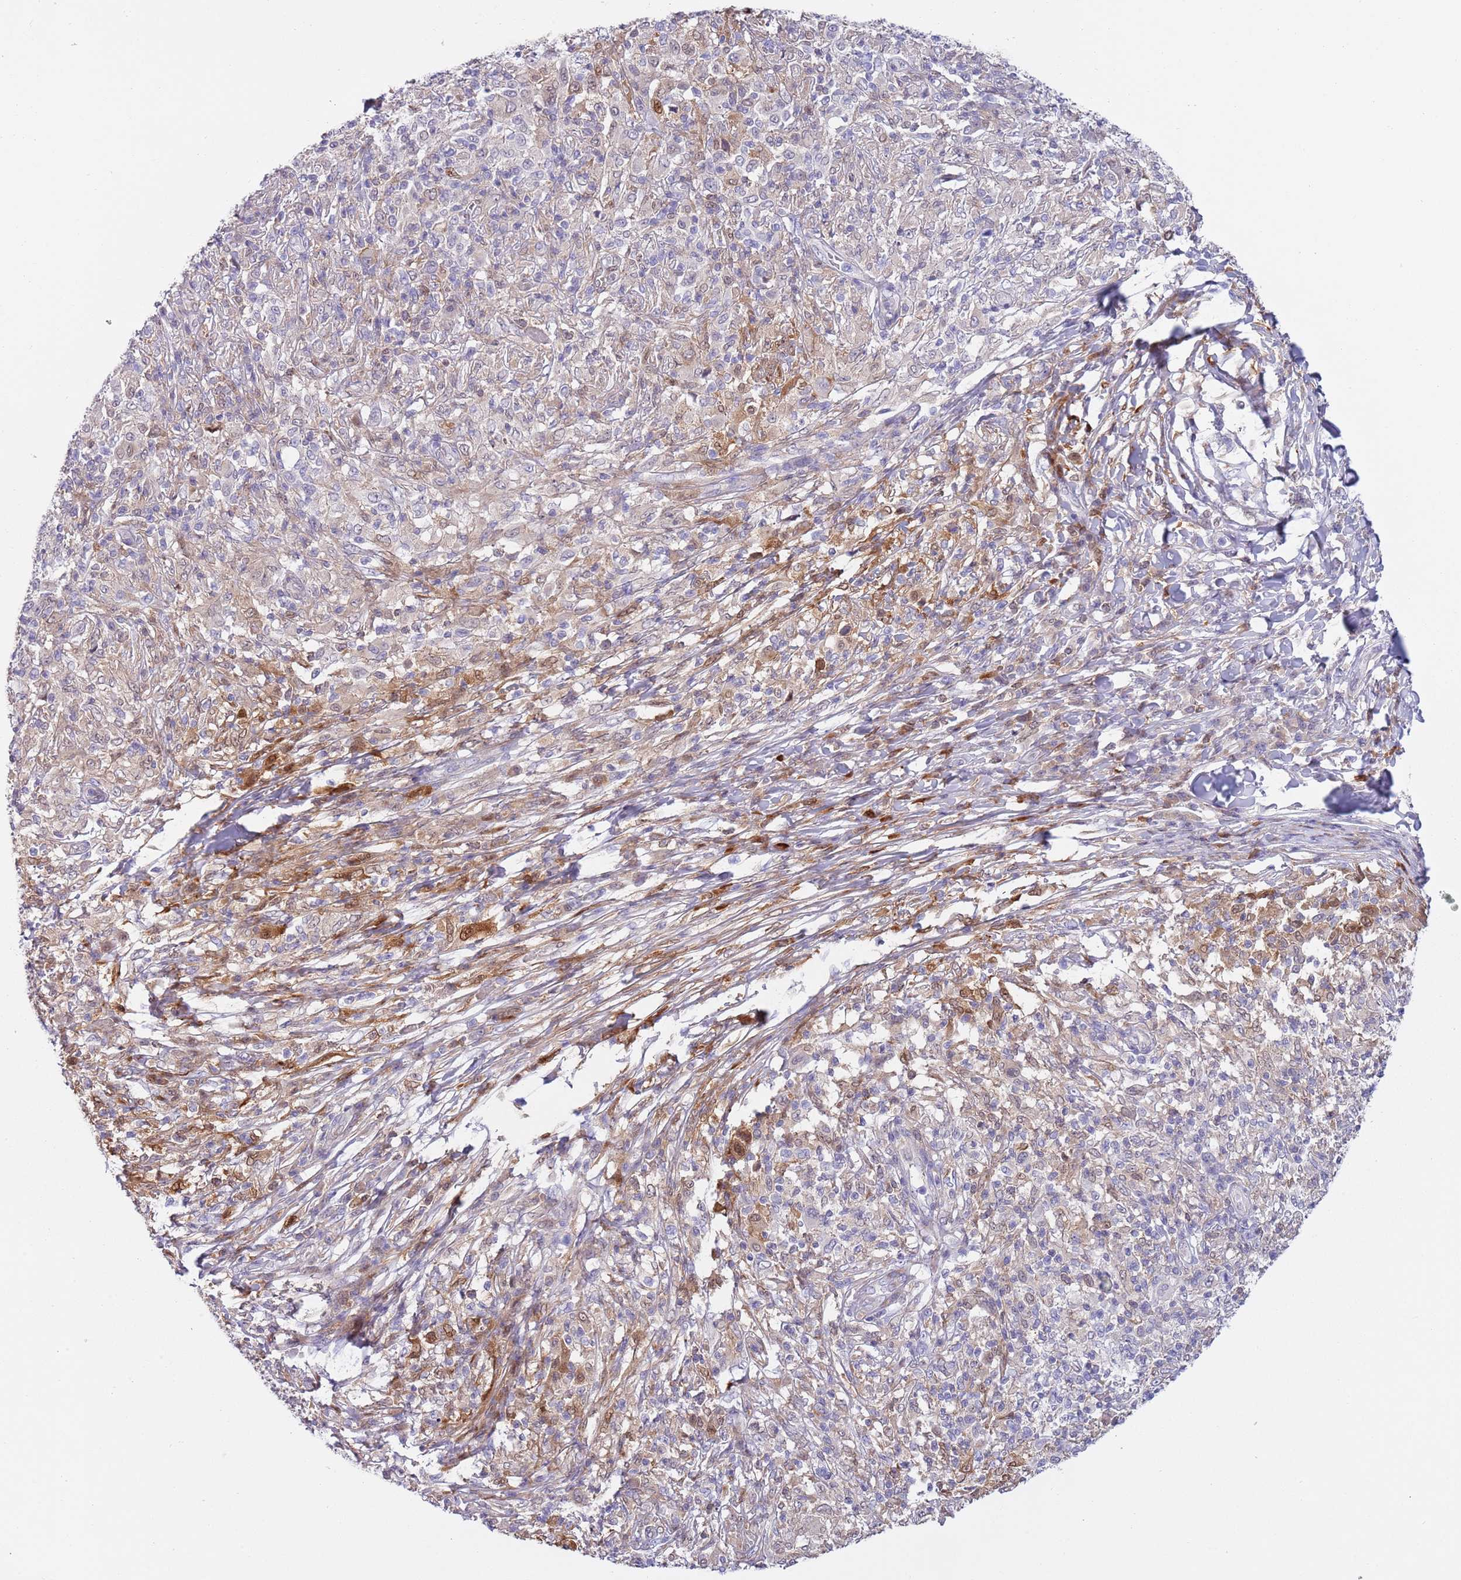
{"staining": {"intensity": "moderate", "quantity": "<25%", "location": "cytoplasmic/membranous,nuclear"}, "tissue": "melanoma", "cell_type": "Tumor cells", "image_type": "cancer", "snomed": [{"axis": "morphology", "description": "Malignant melanoma, NOS"}, {"axis": "topography", "description": "Skin"}], "caption": "Melanoma tissue reveals moderate cytoplasmic/membranous and nuclear expression in approximately <25% of tumor cells, visualized by immunohistochemistry.", "gene": "NBPF6", "patient": {"sex": "male", "age": 66}}